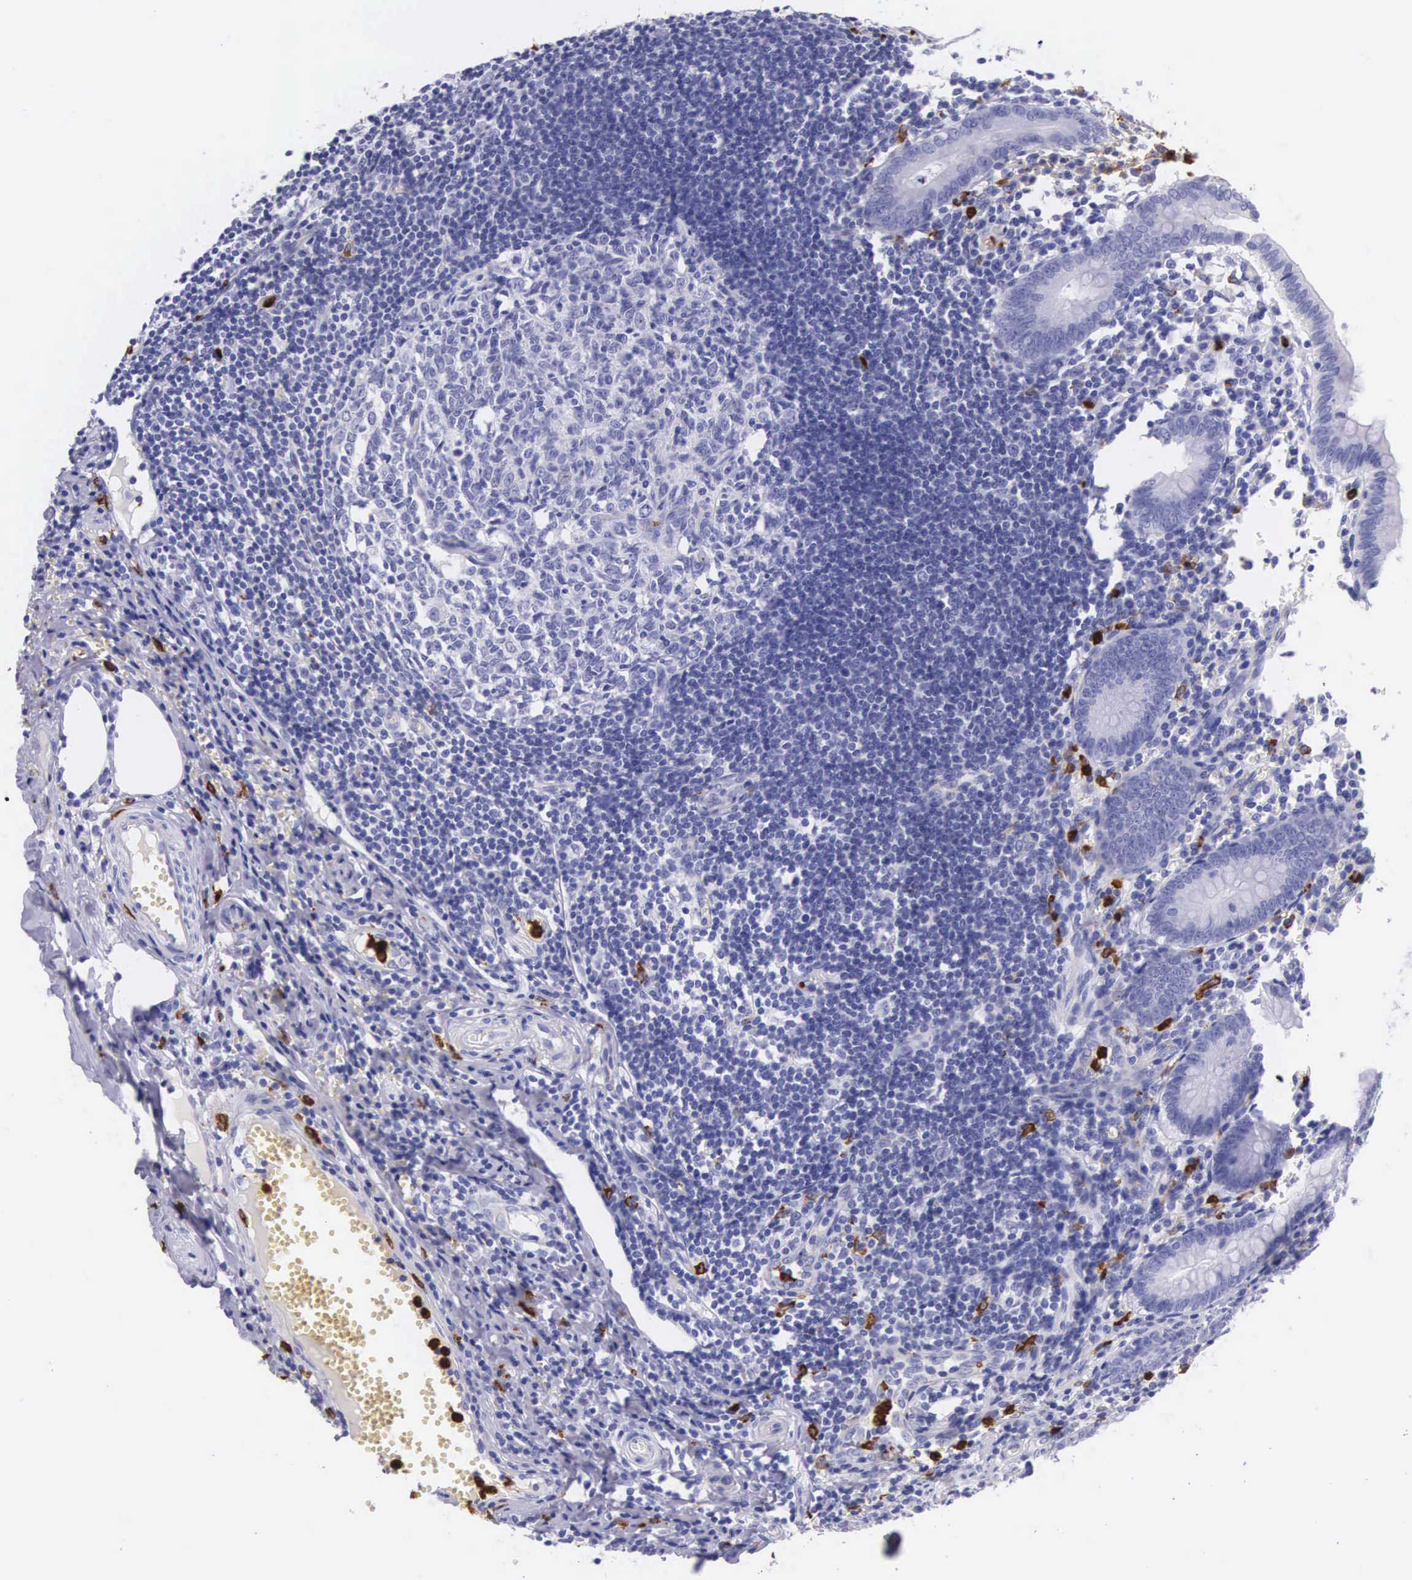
{"staining": {"intensity": "negative", "quantity": "none", "location": "none"}, "tissue": "appendix", "cell_type": "Glandular cells", "image_type": "normal", "snomed": [{"axis": "morphology", "description": "Normal tissue, NOS"}, {"axis": "topography", "description": "Appendix"}], "caption": "Image shows no significant protein expression in glandular cells of normal appendix. The staining was performed using DAB (3,3'-diaminobenzidine) to visualize the protein expression in brown, while the nuclei were stained in blue with hematoxylin (Magnification: 20x).", "gene": "FCN1", "patient": {"sex": "female", "age": 19}}